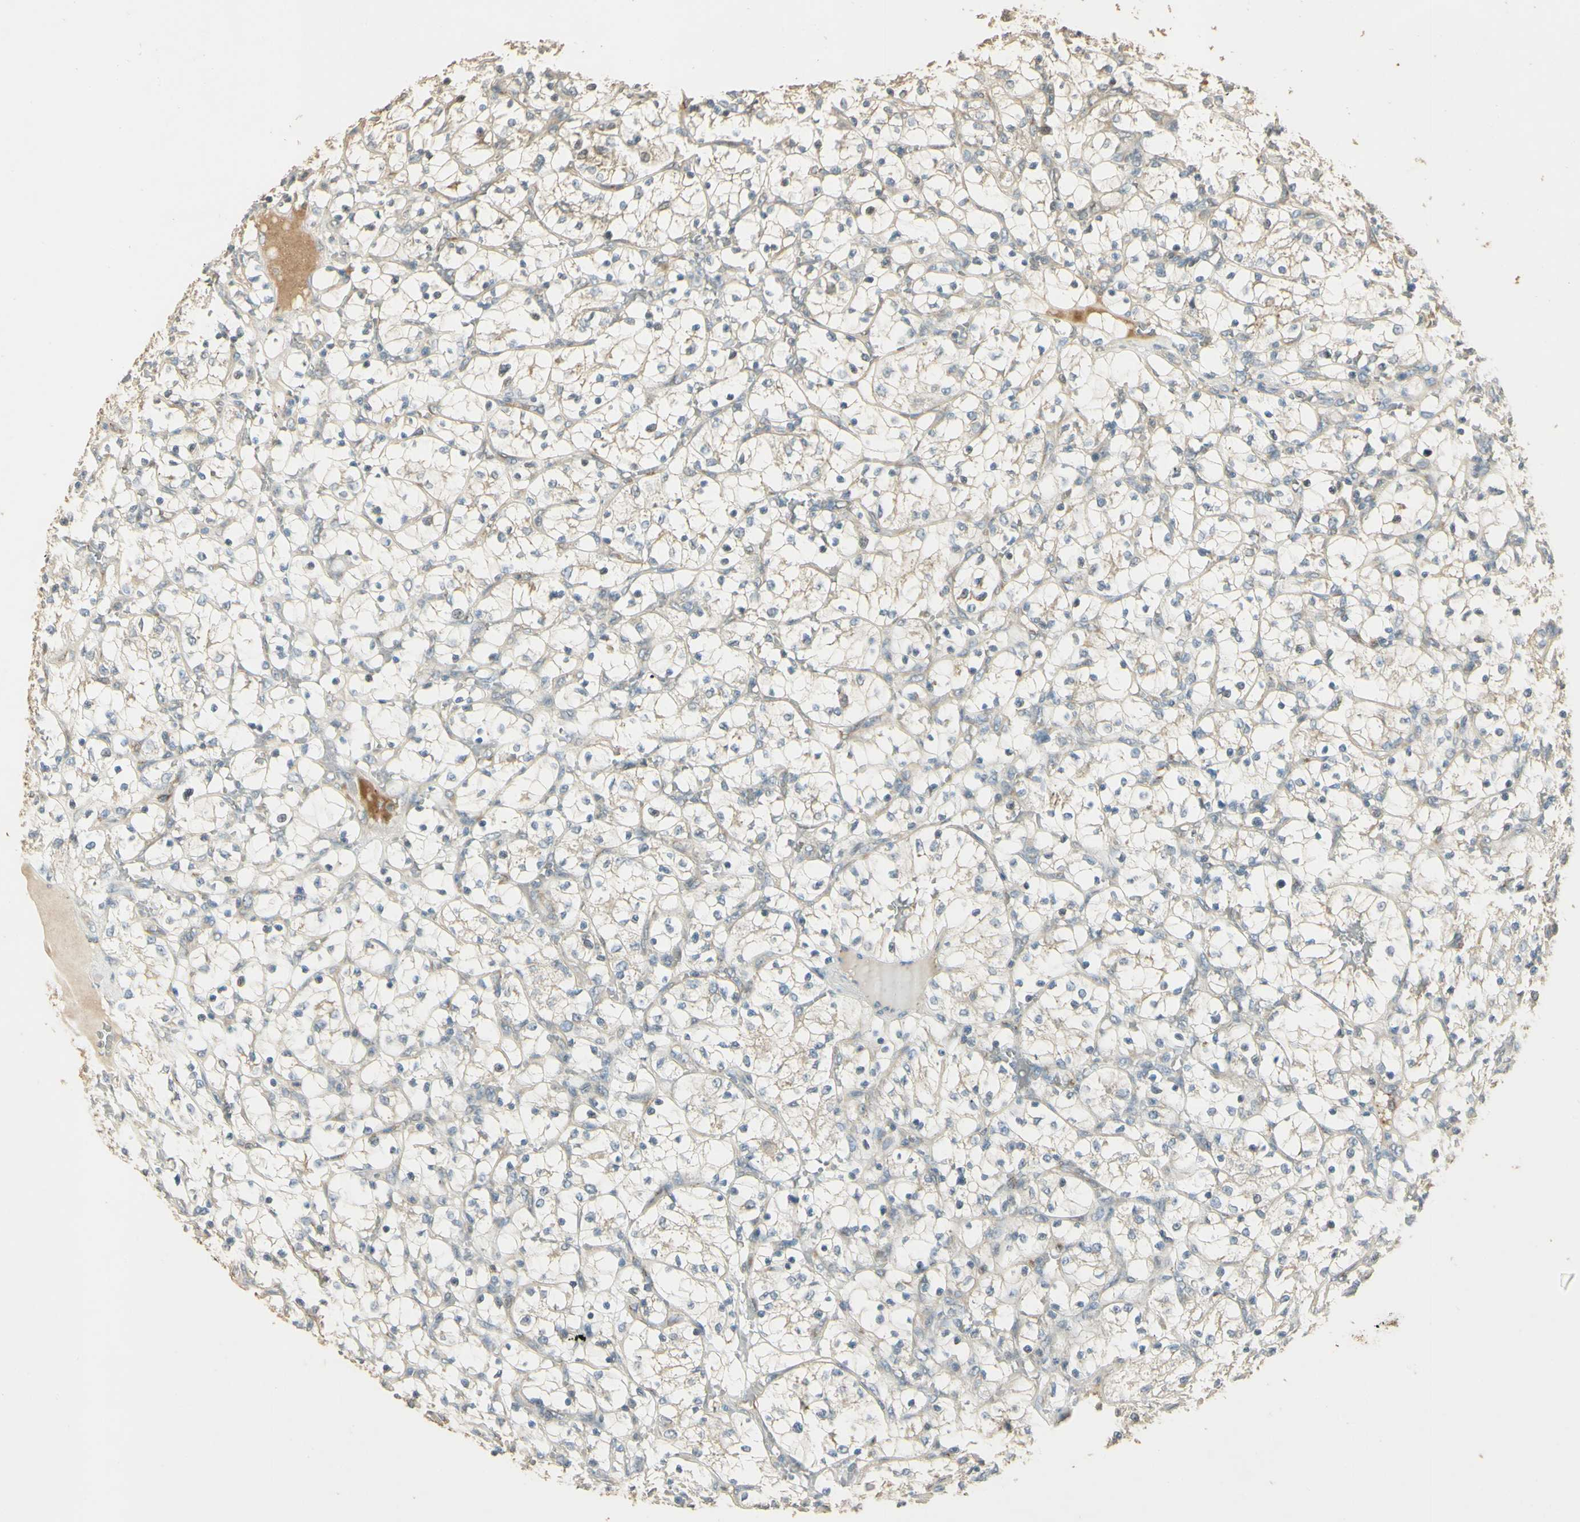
{"staining": {"intensity": "negative", "quantity": "none", "location": "none"}, "tissue": "renal cancer", "cell_type": "Tumor cells", "image_type": "cancer", "snomed": [{"axis": "morphology", "description": "Adenocarcinoma, NOS"}, {"axis": "topography", "description": "Kidney"}], "caption": "The photomicrograph shows no staining of tumor cells in adenocarcinoma (renal).", "gene": "UXS1", "patient": {"sex": "female", "age": 69}}